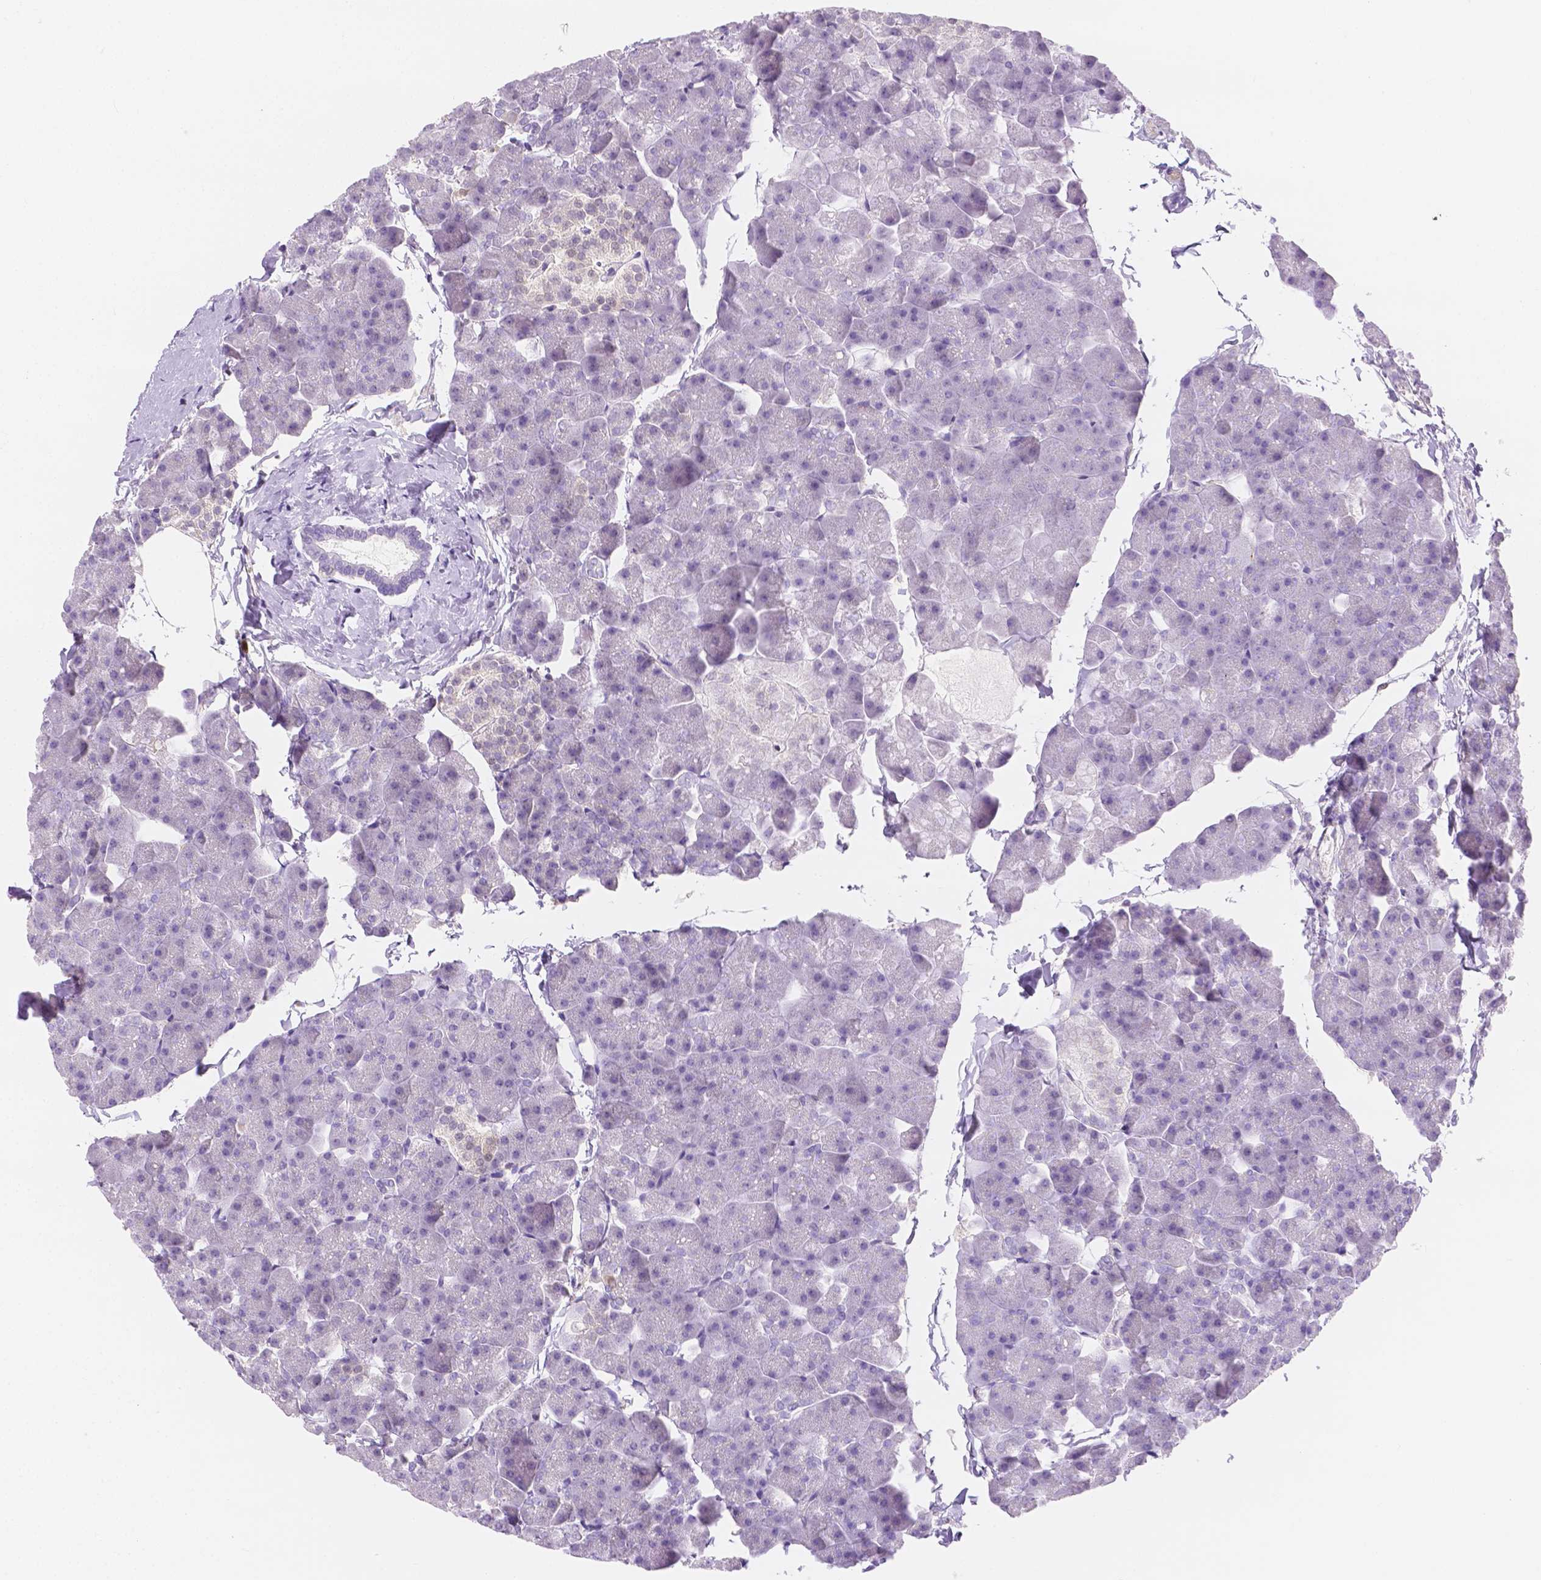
{"staining": {"intensity": "negative", "quantity": "none", "location": "none"}, "tissue": "pancreas", "cell_type": "Exocrine glandular cells", "image_type": "normal", "snomed": [{"axis": "morphology", "description": "Normal tissue, NOS"}, {"axis": "topography", "description": "Pancreas"}], "caption": "This is an immunohistochemistry (IHC) micrograph of benign pancreas. There is no expression in exocrine glandular cells.", "gene": "SGTB", "patient": {"sex": "male", "age": 35}}